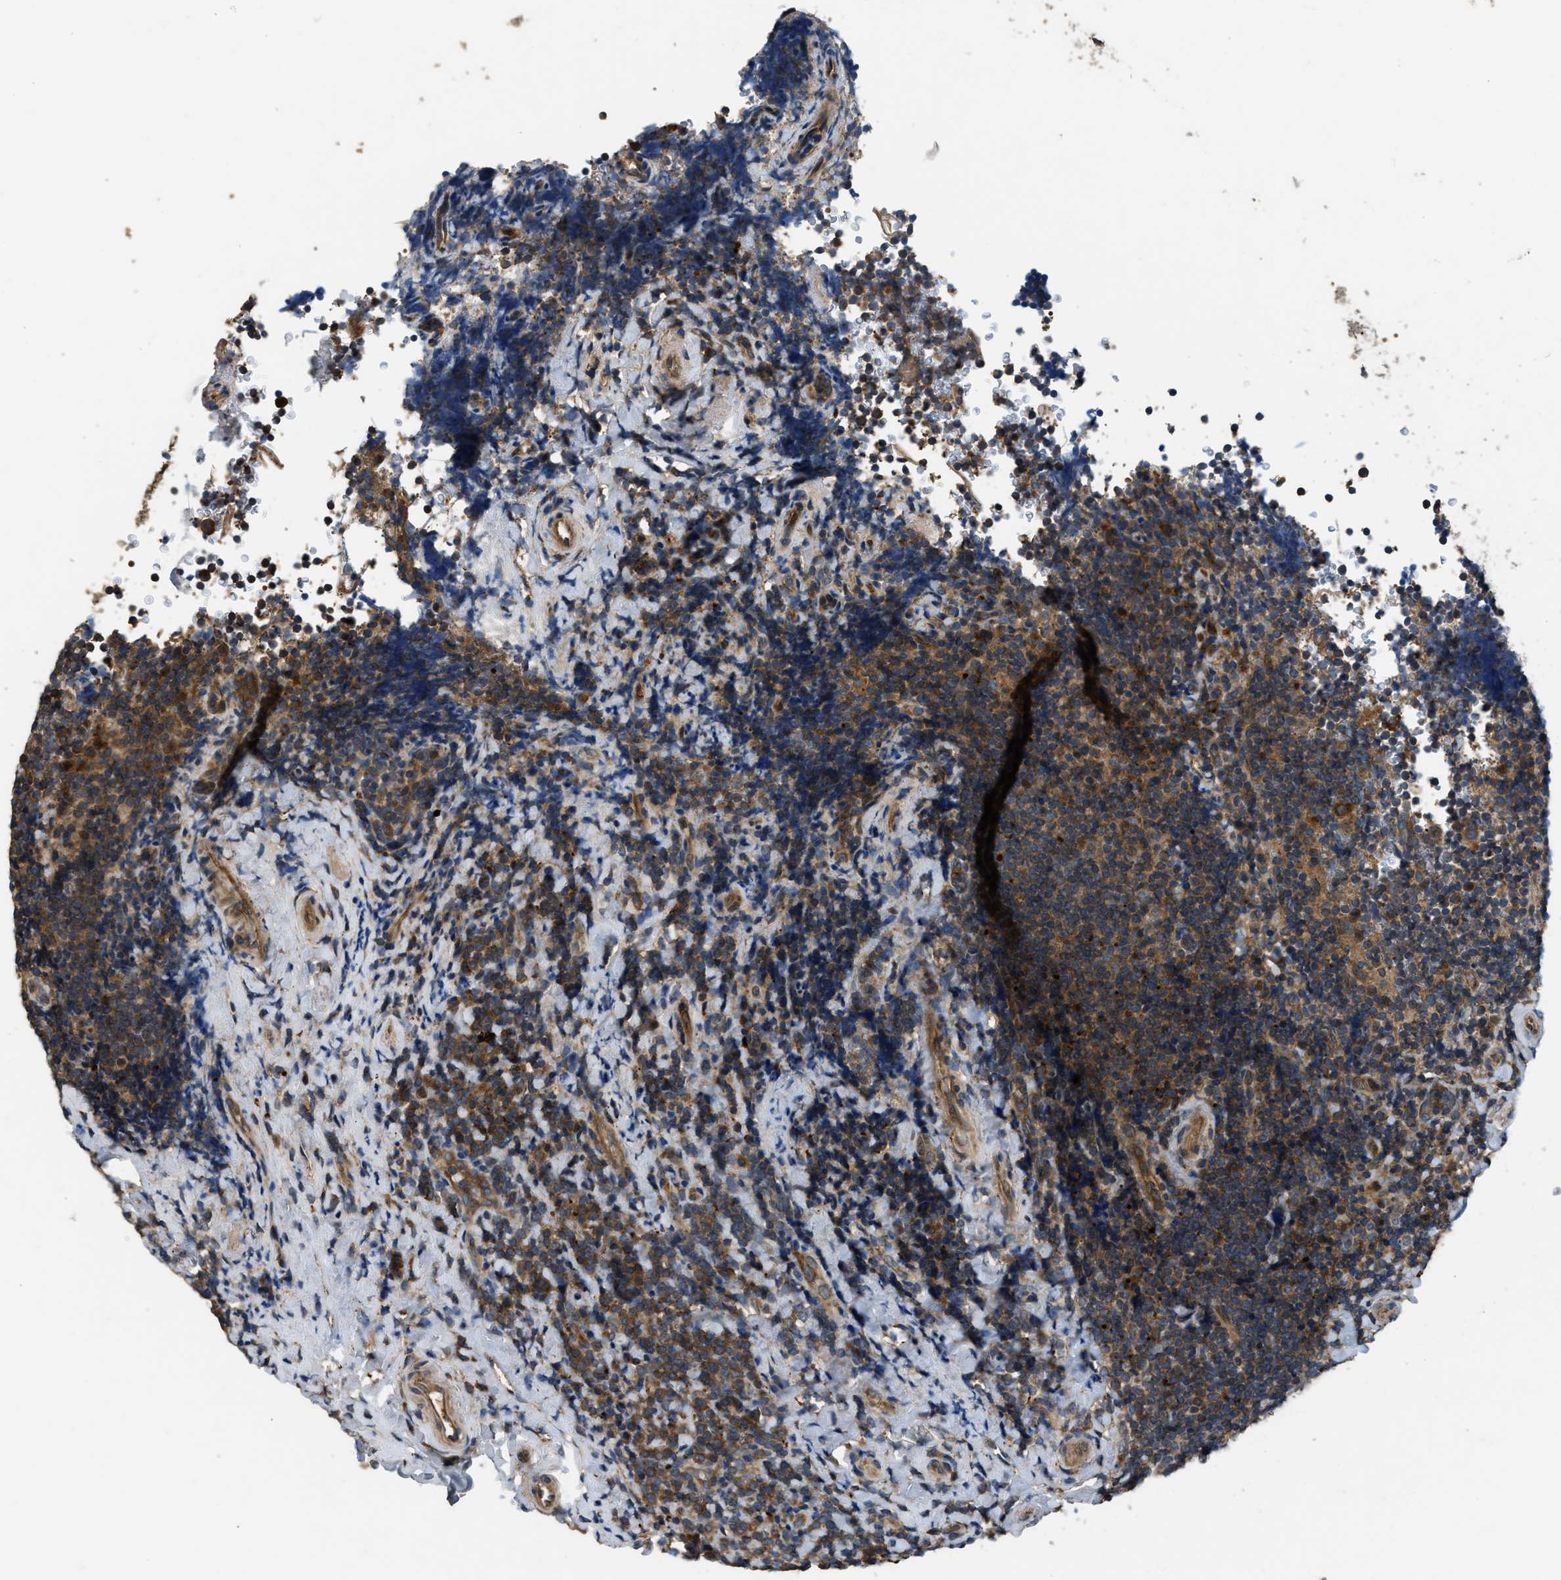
{"staining": {"intensity": "strong", "quantity": "25%-75%", "location": "cytoplasmic/membranous"}, "tissue": "tonsil", "cell_type": "Germinal center cells", "image_type": "normal", "snomed": [{"axis": "morphology", "description": "Normal tissue, NOS"}, {"axis": "topography", "description": "Tonsil"}], "caption": "Strong cytoplasmic/membranous staining for a protein is seen in approximately 25%-75% of germinal center cells of unremarkable tonsil using immunohistochemistry.", "gene": "GGH", "patient": {"sex": "male", "age": 37}}